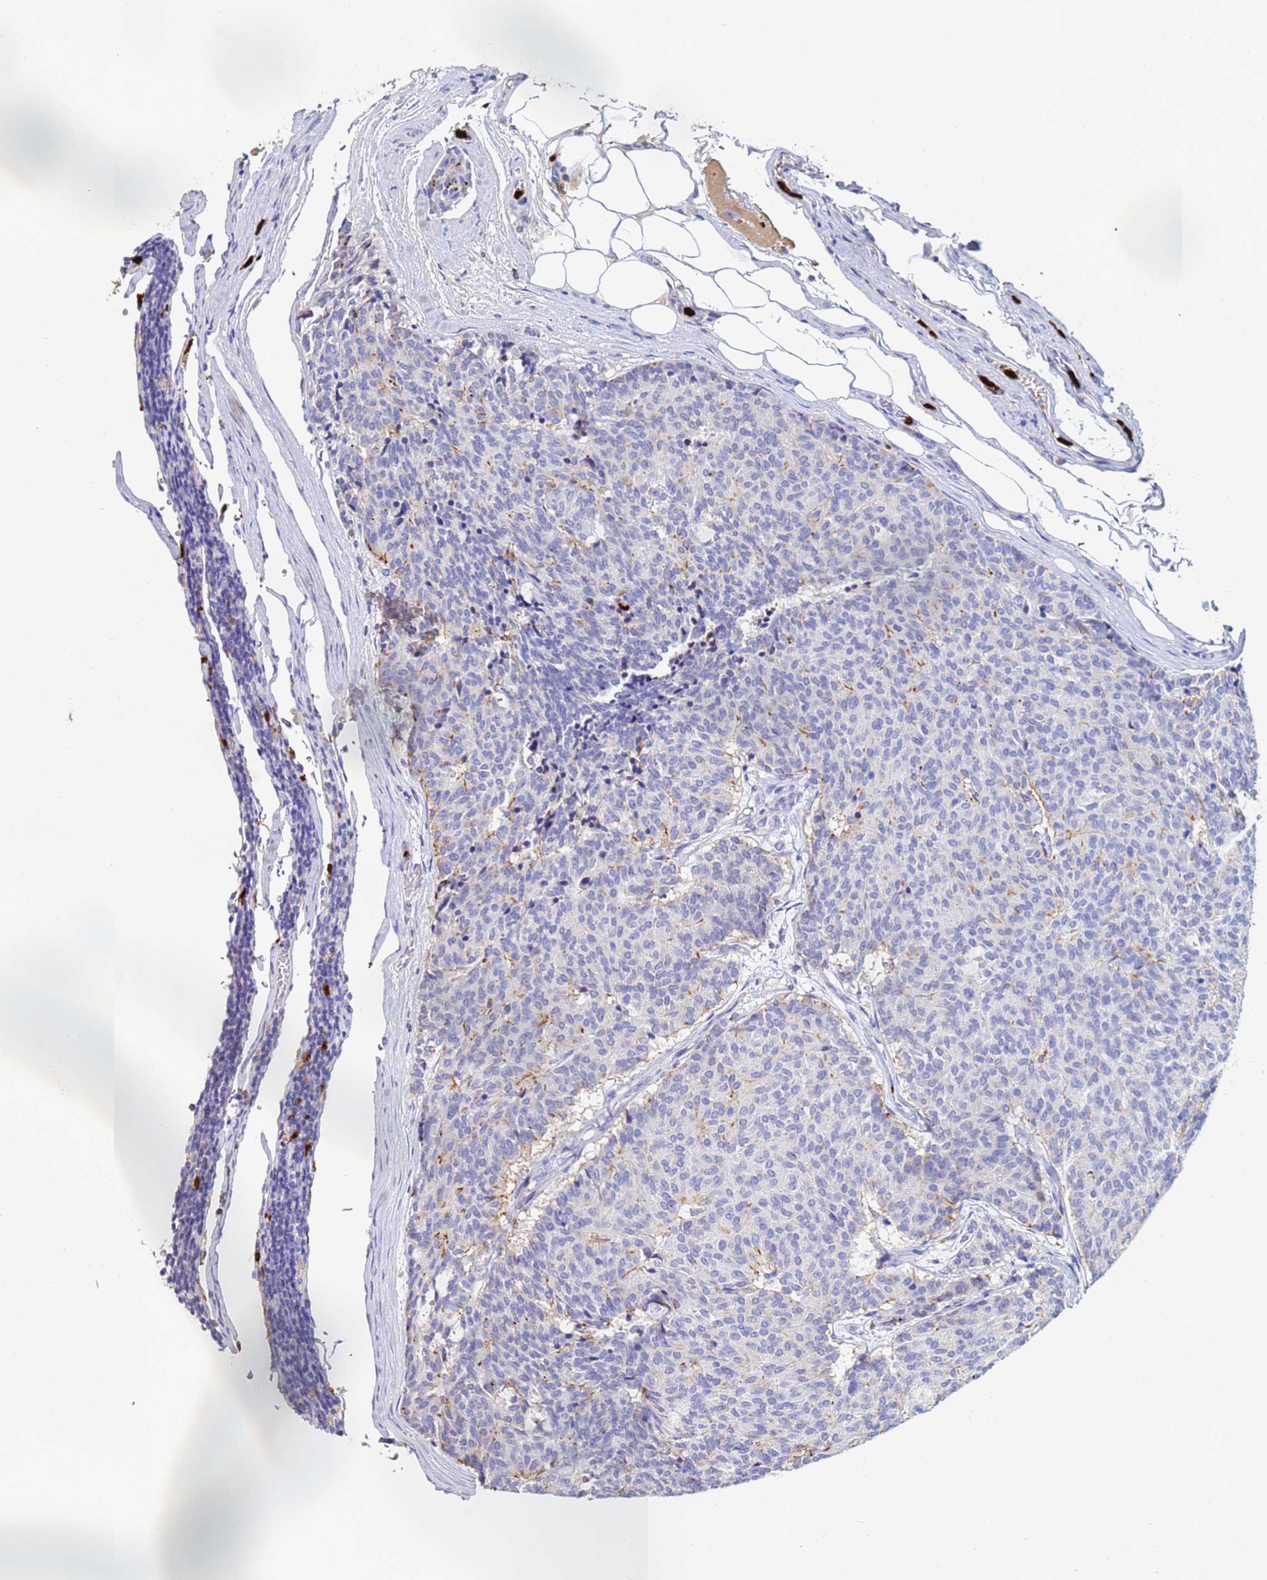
{"staining": {"intensity": "weak", "quantity": "<25%", "location": "cytoplasmic/membranous"}, "tissue": "carcinoid", "cell_type": "Tumor cells", "image_type": "cancer", "snomed": [{"axis": "morphology", "description": "Carcinoid, malignant, NOS"}, {"axis": "topography", "description": "Pancreas"}], "caption": "Human carcinoid stained for a protein using immunohistochemistry (IHC) demonstrates no staining in tumor cells.", "gene": "TUBAL3", "patient": {"sex": "female", "age": 54}}